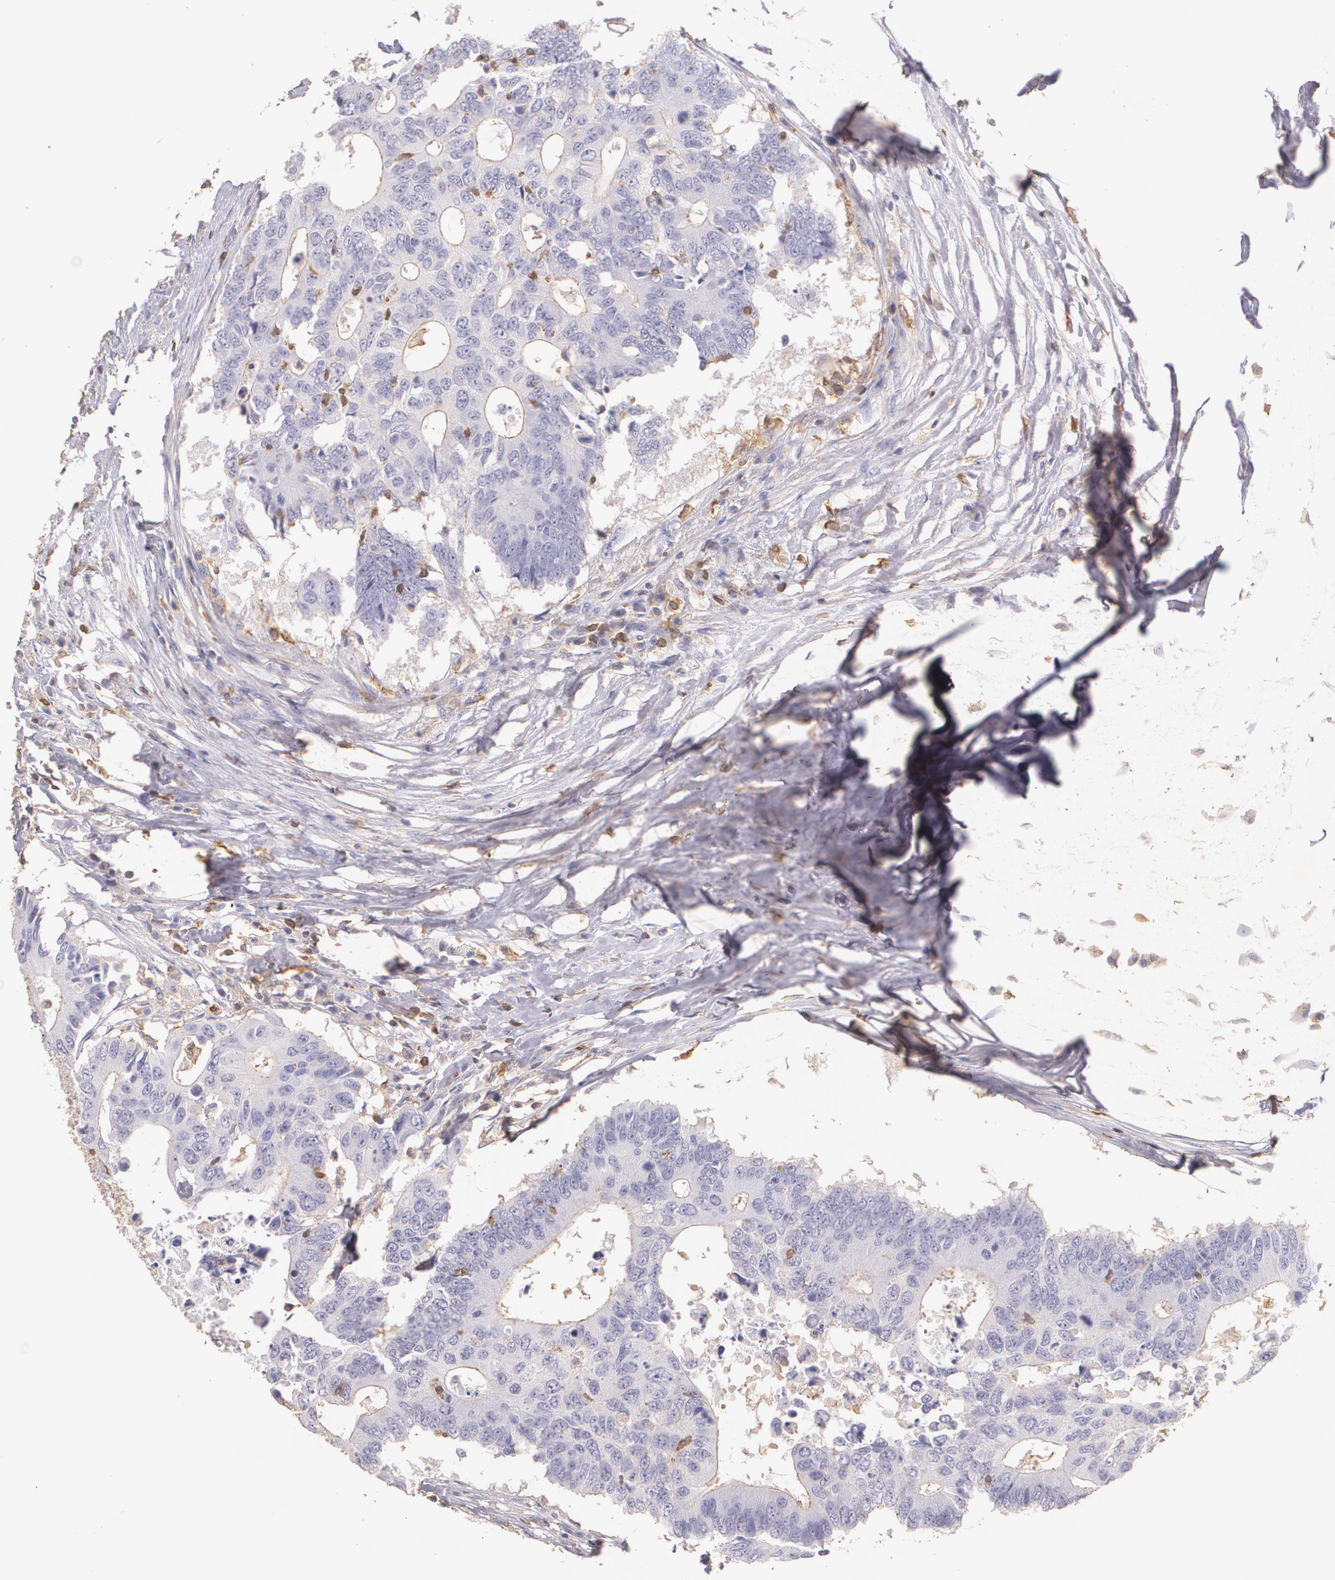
{"staining": {"intensity": "weak", "quantity": "<25%", "location": "cytoplasmic/membranous"}, "tissue": "colorectal cancer", "cell_type": "Tumor cells", "image_type": "cancer", "snomed": [{"axis": "morphology", "description": "Adenocarcinoma, NOS"}, {"axis": "topography", "description": "Colon"}], "caption": "IHC micrograph of neoplastic tissue: human colorectal cancer stained with DAB (3,3'-diaminobenzidine) demonstrates no significant protein staining in tumor cells.", "gene": "TGFBR1", "patient": {"sex": "male", "age": 71}}